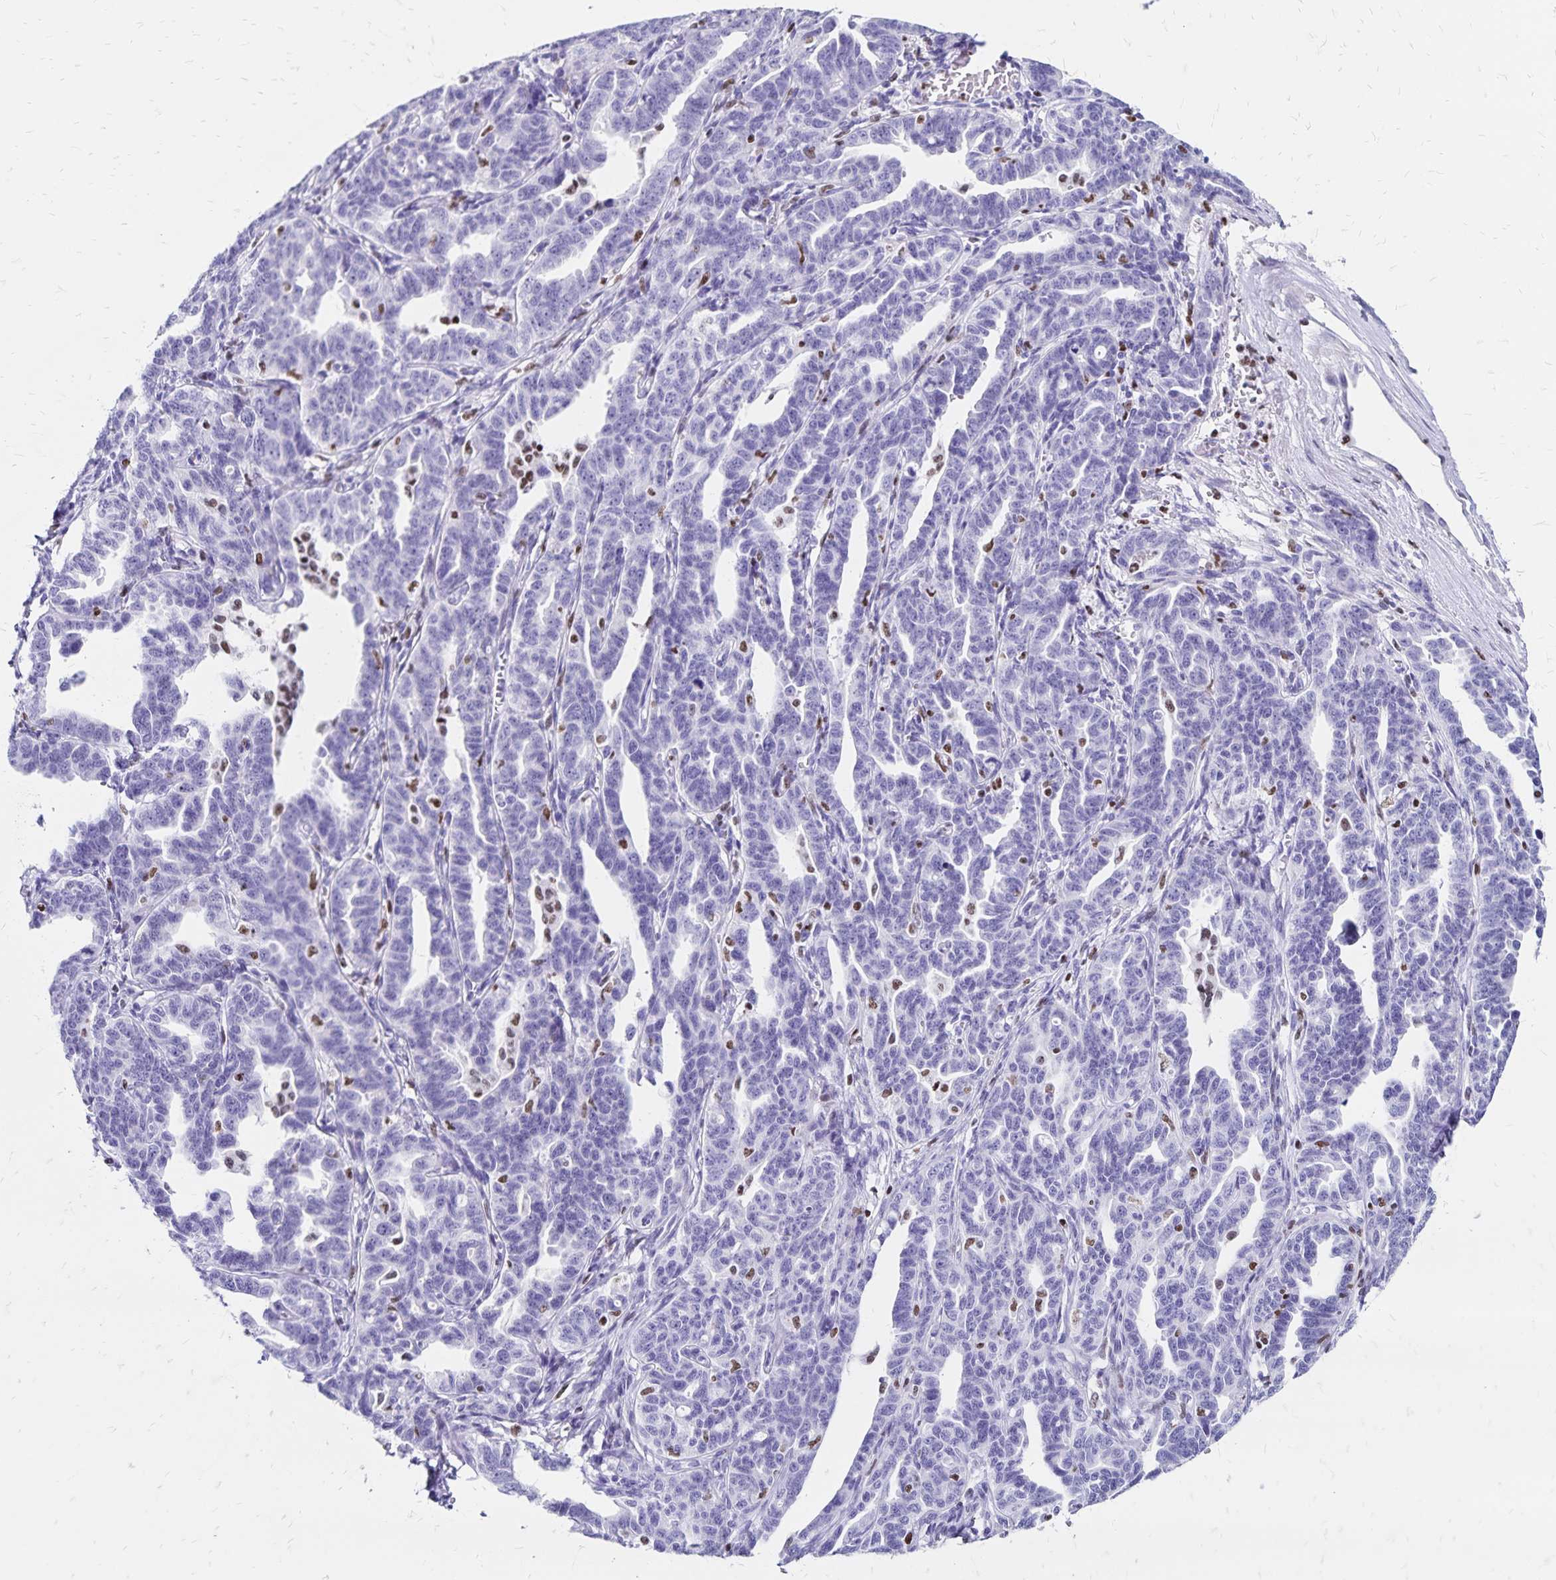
{"staining": {"intensity": "negative", "quantity": "none", "location": "none"}, "tissue": "ovarian cancer", "cell_type": "Tumor cells", "image_type": "cancer", "snomed": [{"axis": "morphology", "description": "Cystadenocarcinoma, serous, NOS"}, {"axis": "topography", "description": "Ovary"}], "caption": "There is no significant positivity in tumor cells of ovarian cancer (serous cystadenocarcinoma).", "gene": "IKZF1", "patient": {"sex": "female", "age": 69}}